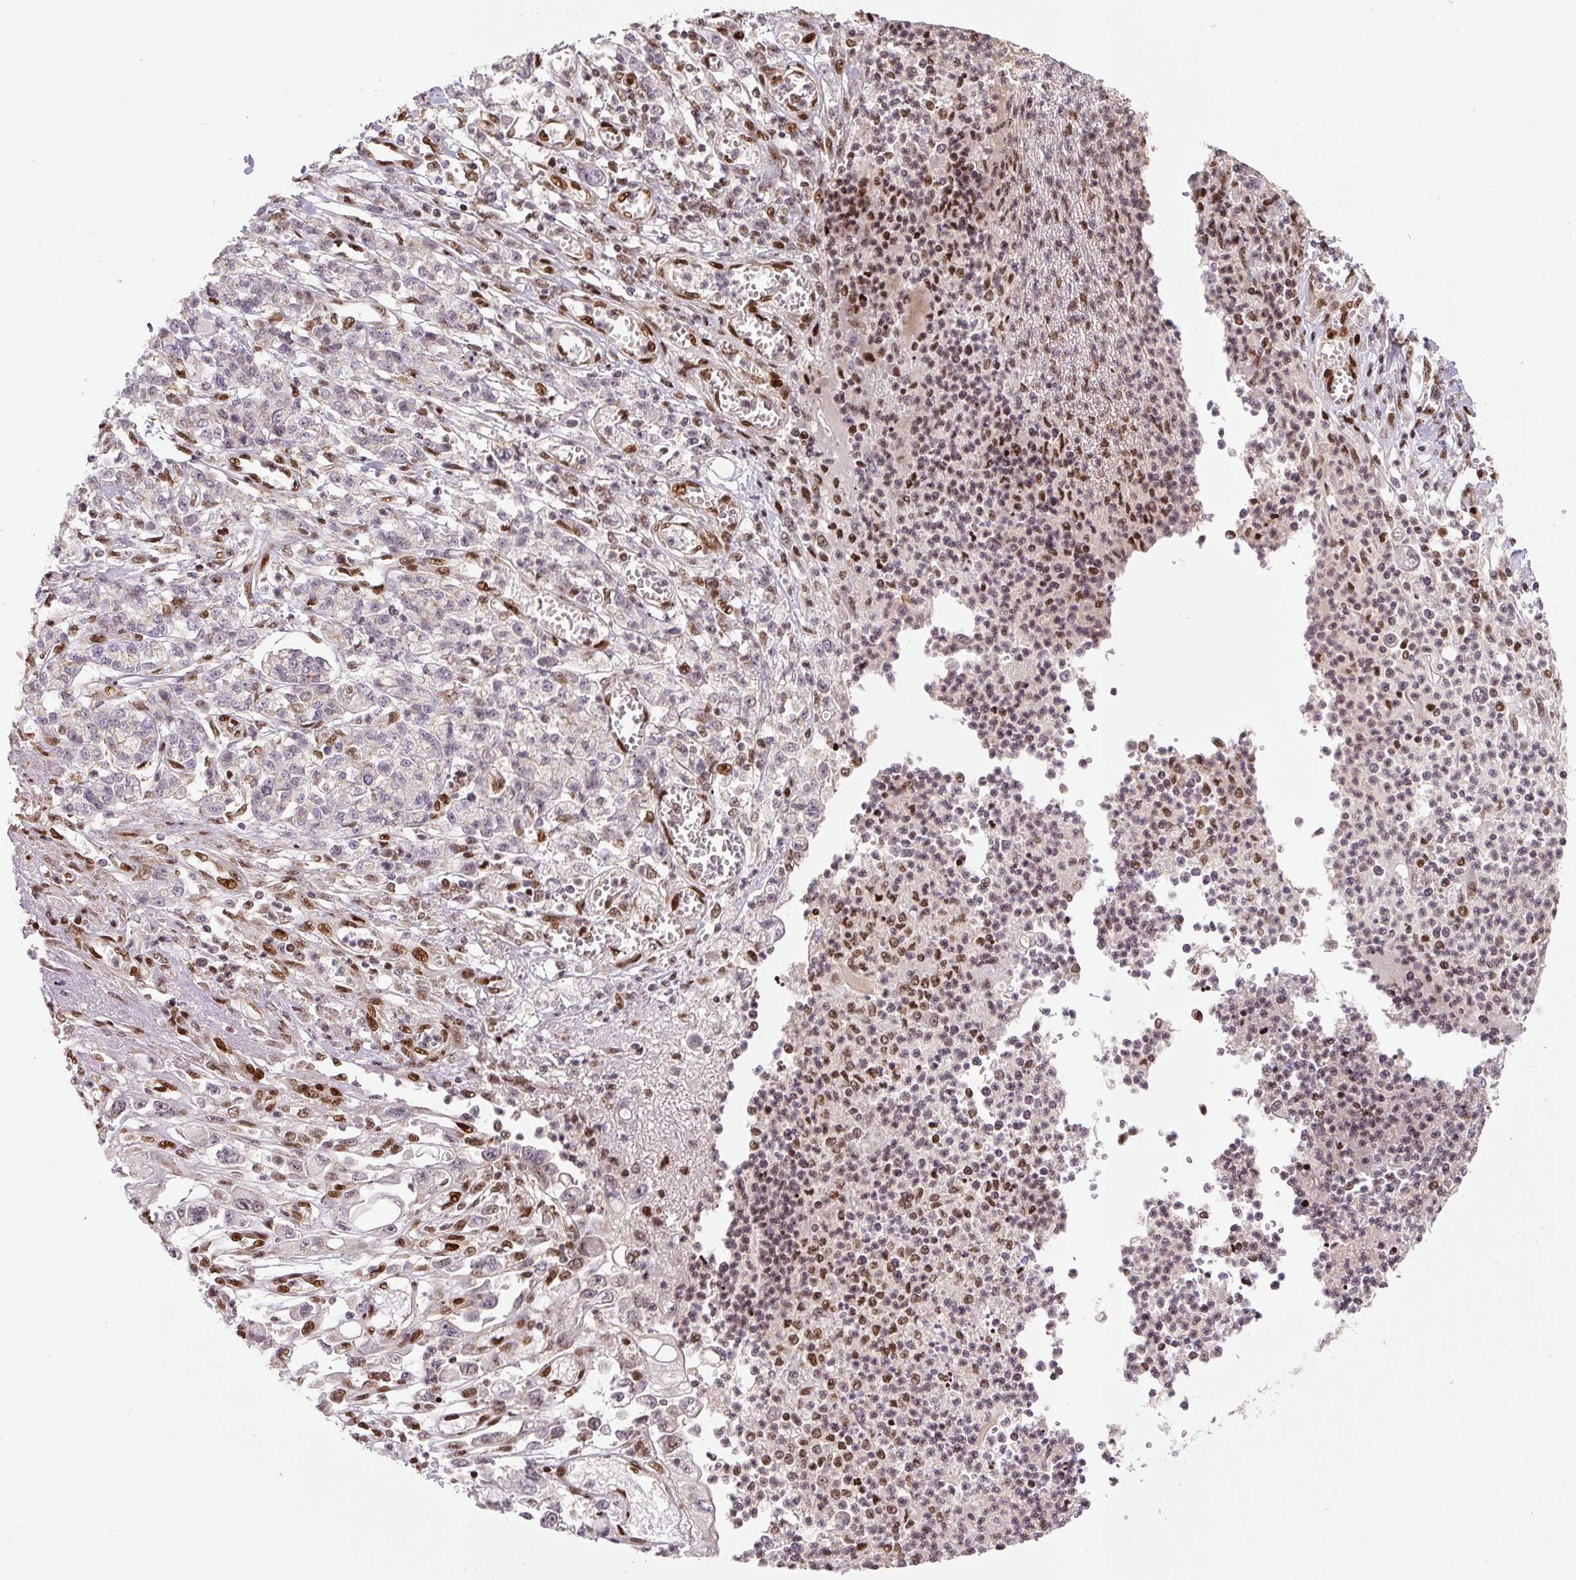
{"staining": {"intensity": "negative", "quantity": "none", "location": "none"}, "tissue": "stomach cancer", "cell_type": "Tumor cells", "image_type": "cancer", "snomed": [{"axis": "morphology", "description": "Adenocarcinoma, NOS"}, {"axis": "topography", "description": "Stomach"}], "caption": "Stomach cancer was stained to show a protein in brown. There is no significant staining in tumor cells. (Immunohistochemistry, brightfield microscopy, high magnification).", "gene": "PYDC2", "patient": {"sex": "female", "age": 76}}